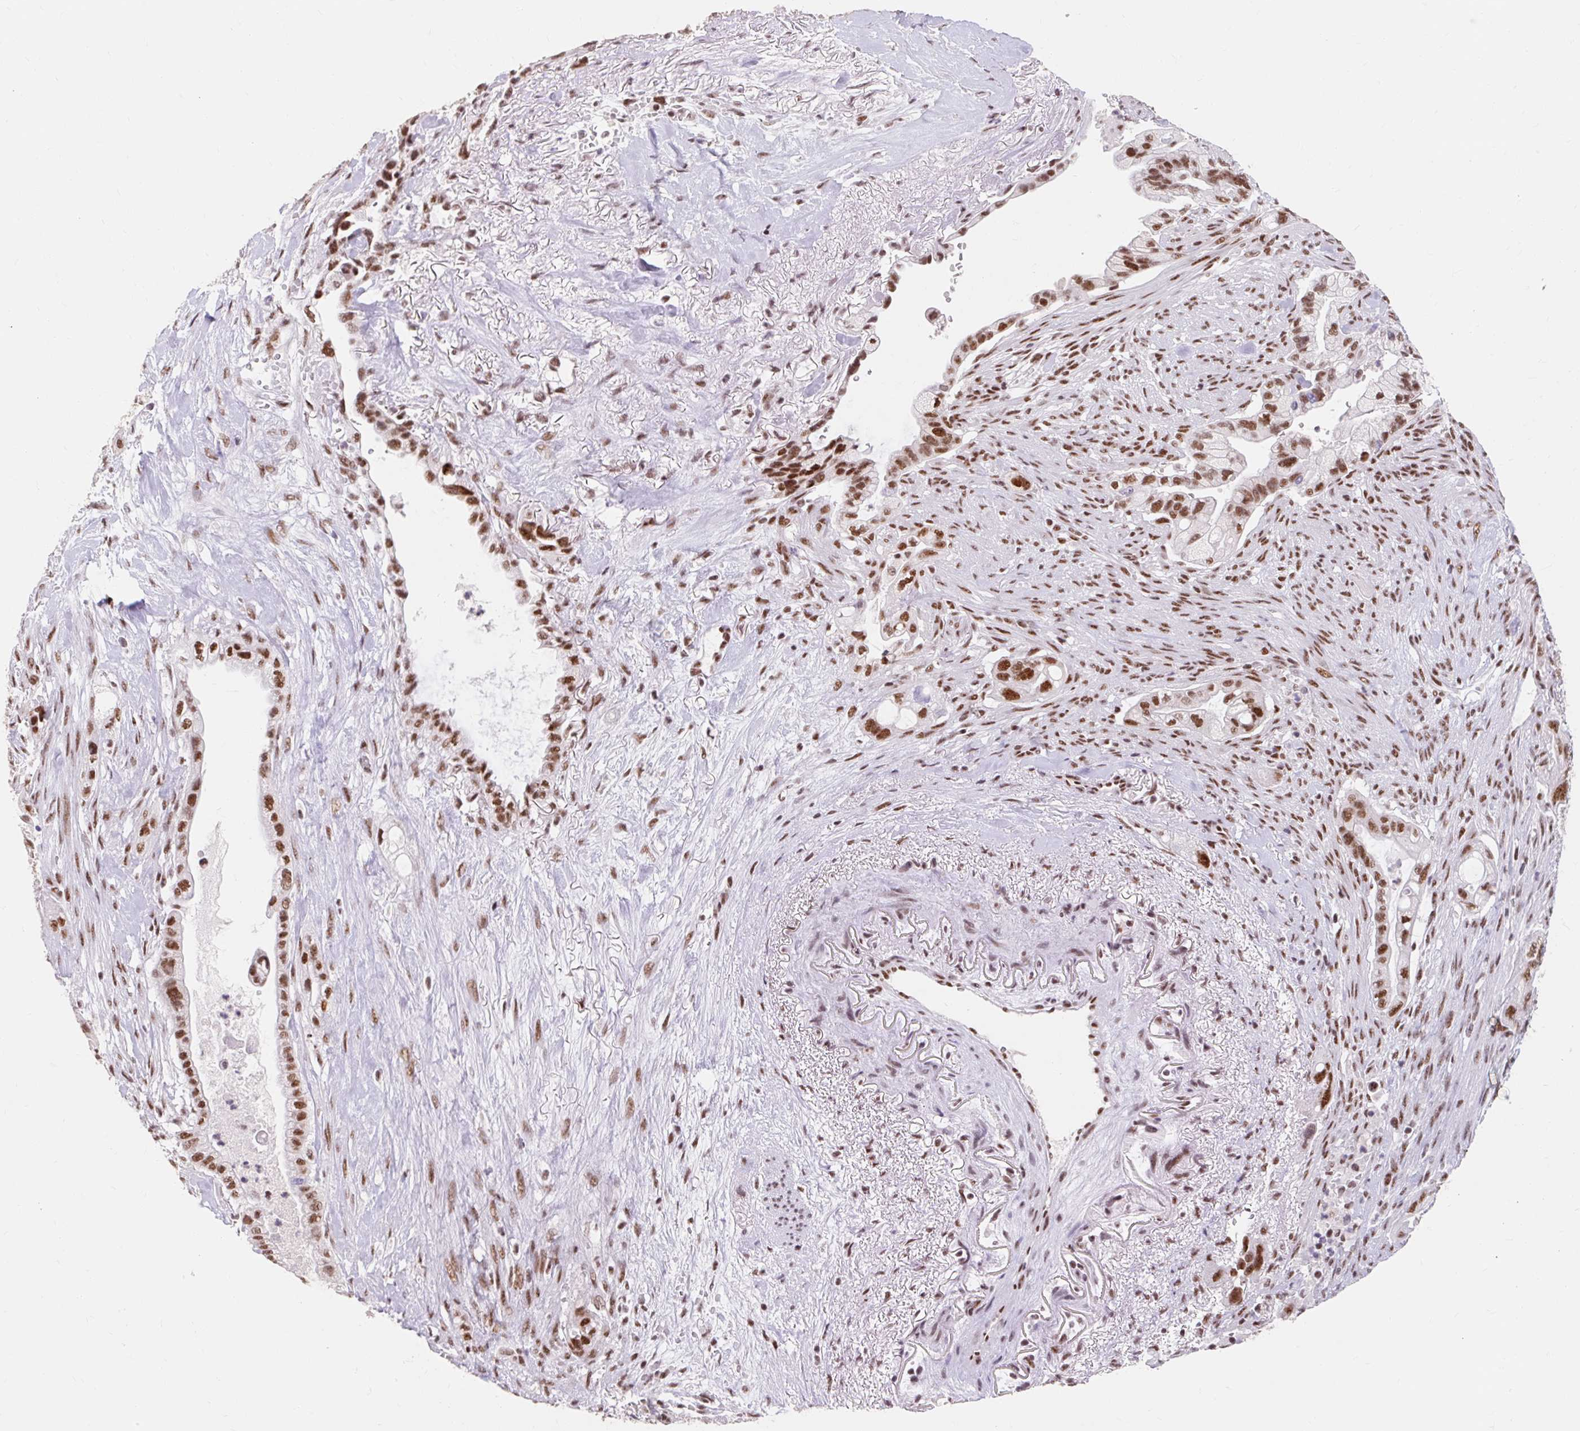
{"staining": {"intensity": "strong", "quantity": ">75%", "location": "nuclear"}, "tissue": "pancreatic cancer", "cell_type": "Tumor cells", "image_type": "cancer", "snomed": [{"axis": "morphology", "description": "Adenocarcinoma, NOS"}, {"axis": "topography", "description": "Pancreas"}], "caption": "Strong nuclear expression is seen in approximately >75% of tumor cells in adenocarcinoma (pancreatic).", "gene": "SRSF10", "patient": {"sex": "male", "age": 44}}